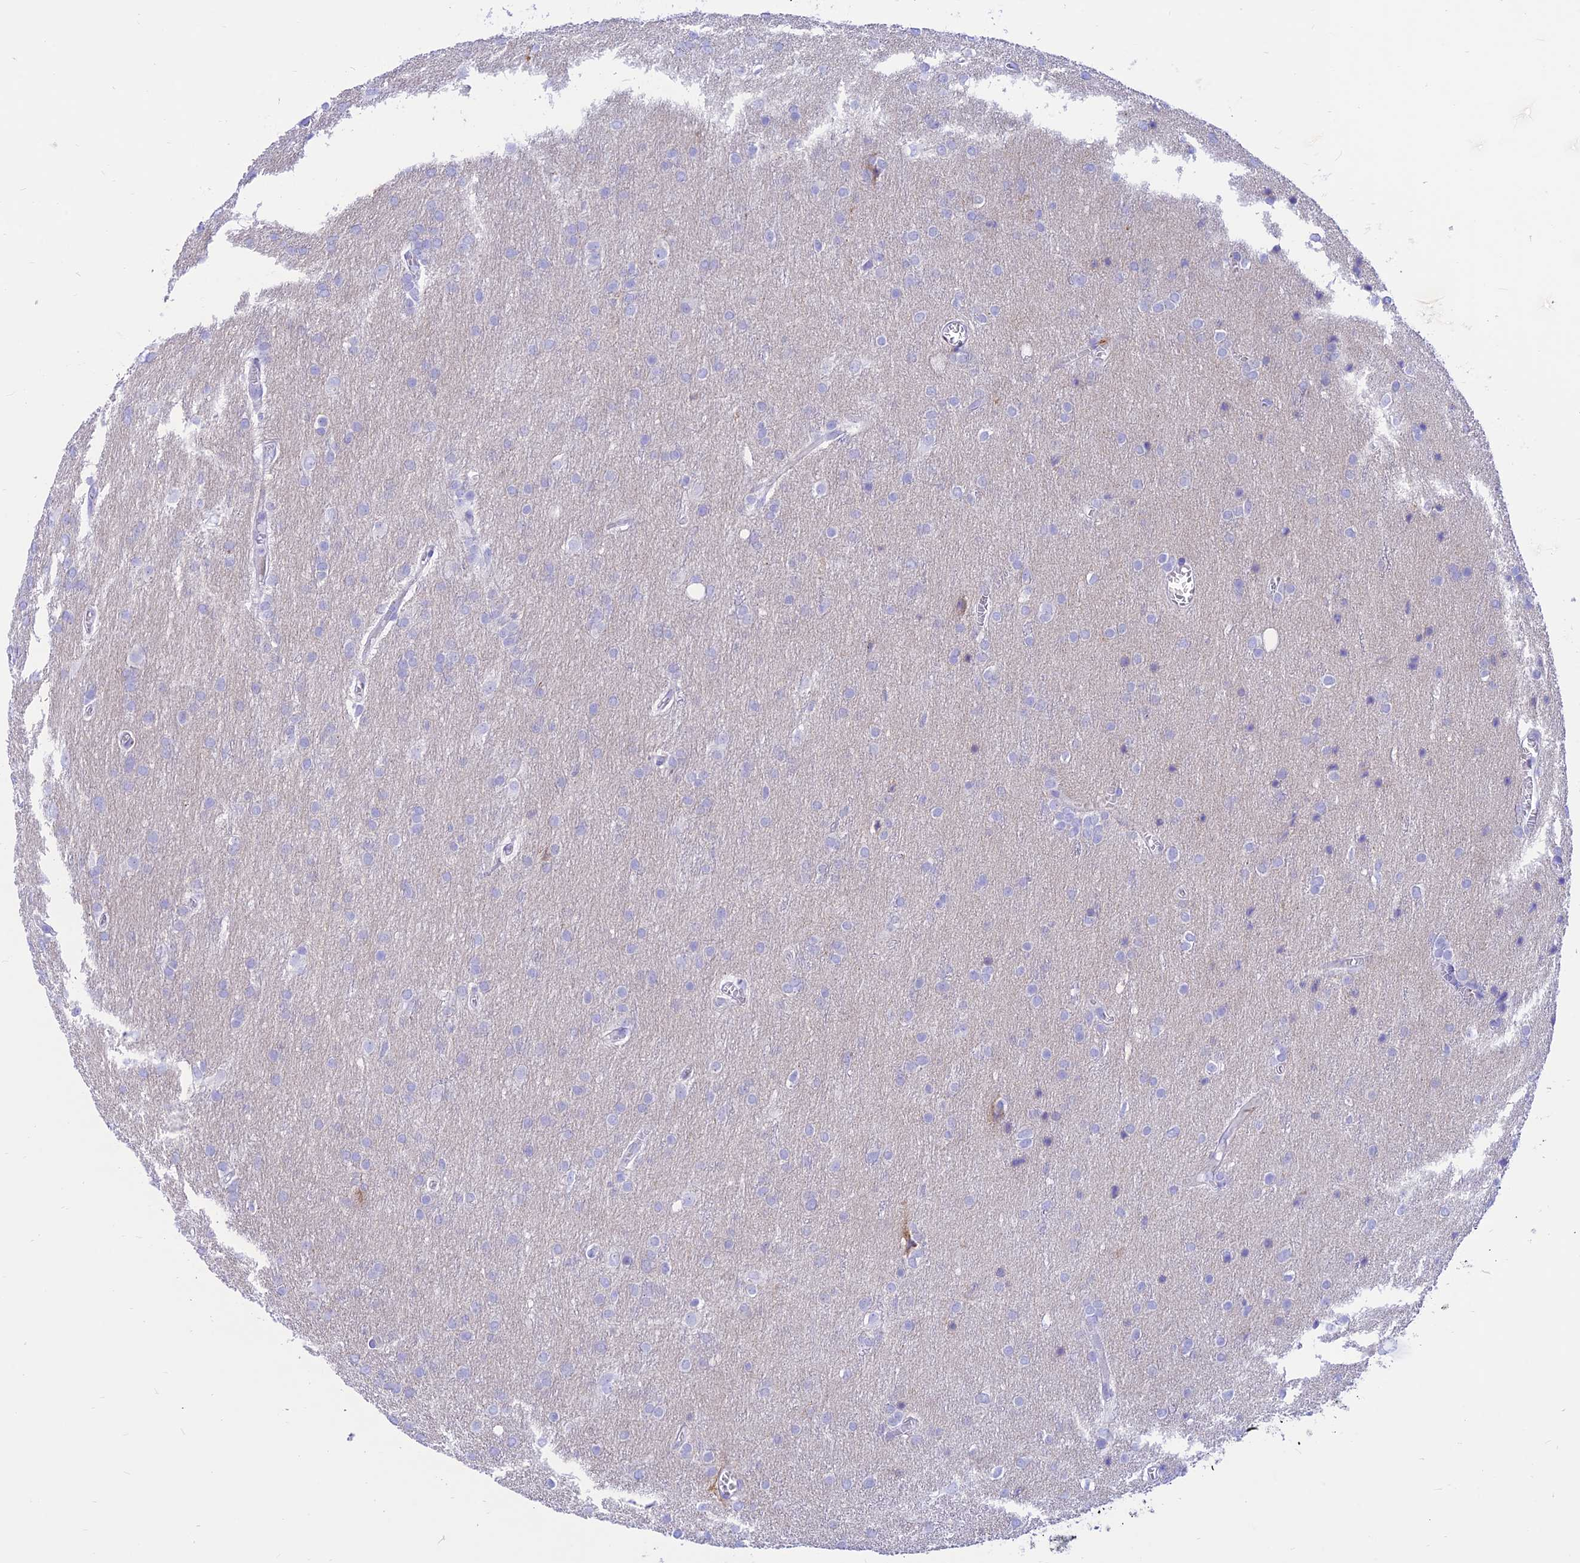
{"staining": {"intensity": "negative", "quantity": "none", "location": "none"}, "tissue": "glioma", "cell_type": "Tumor cells", "image_type": "cancer", "snomed": [{"axis": "morphology", "description": "Glioma, malignant, Low grade"}, {"axis": "topography", "description": "Brain"}], "caption": "An IHC histopathology image of glioma is shown. There is no staining in tumor cells of glioma. (Stains: DAB (3,3'-diaminobenzidine) IHC with hematoxylin counter stain, Microscopy: brightfield microscopy at high magnification).", "gene": "PRNP", "patient": {"sex": "female", "age": 32}}